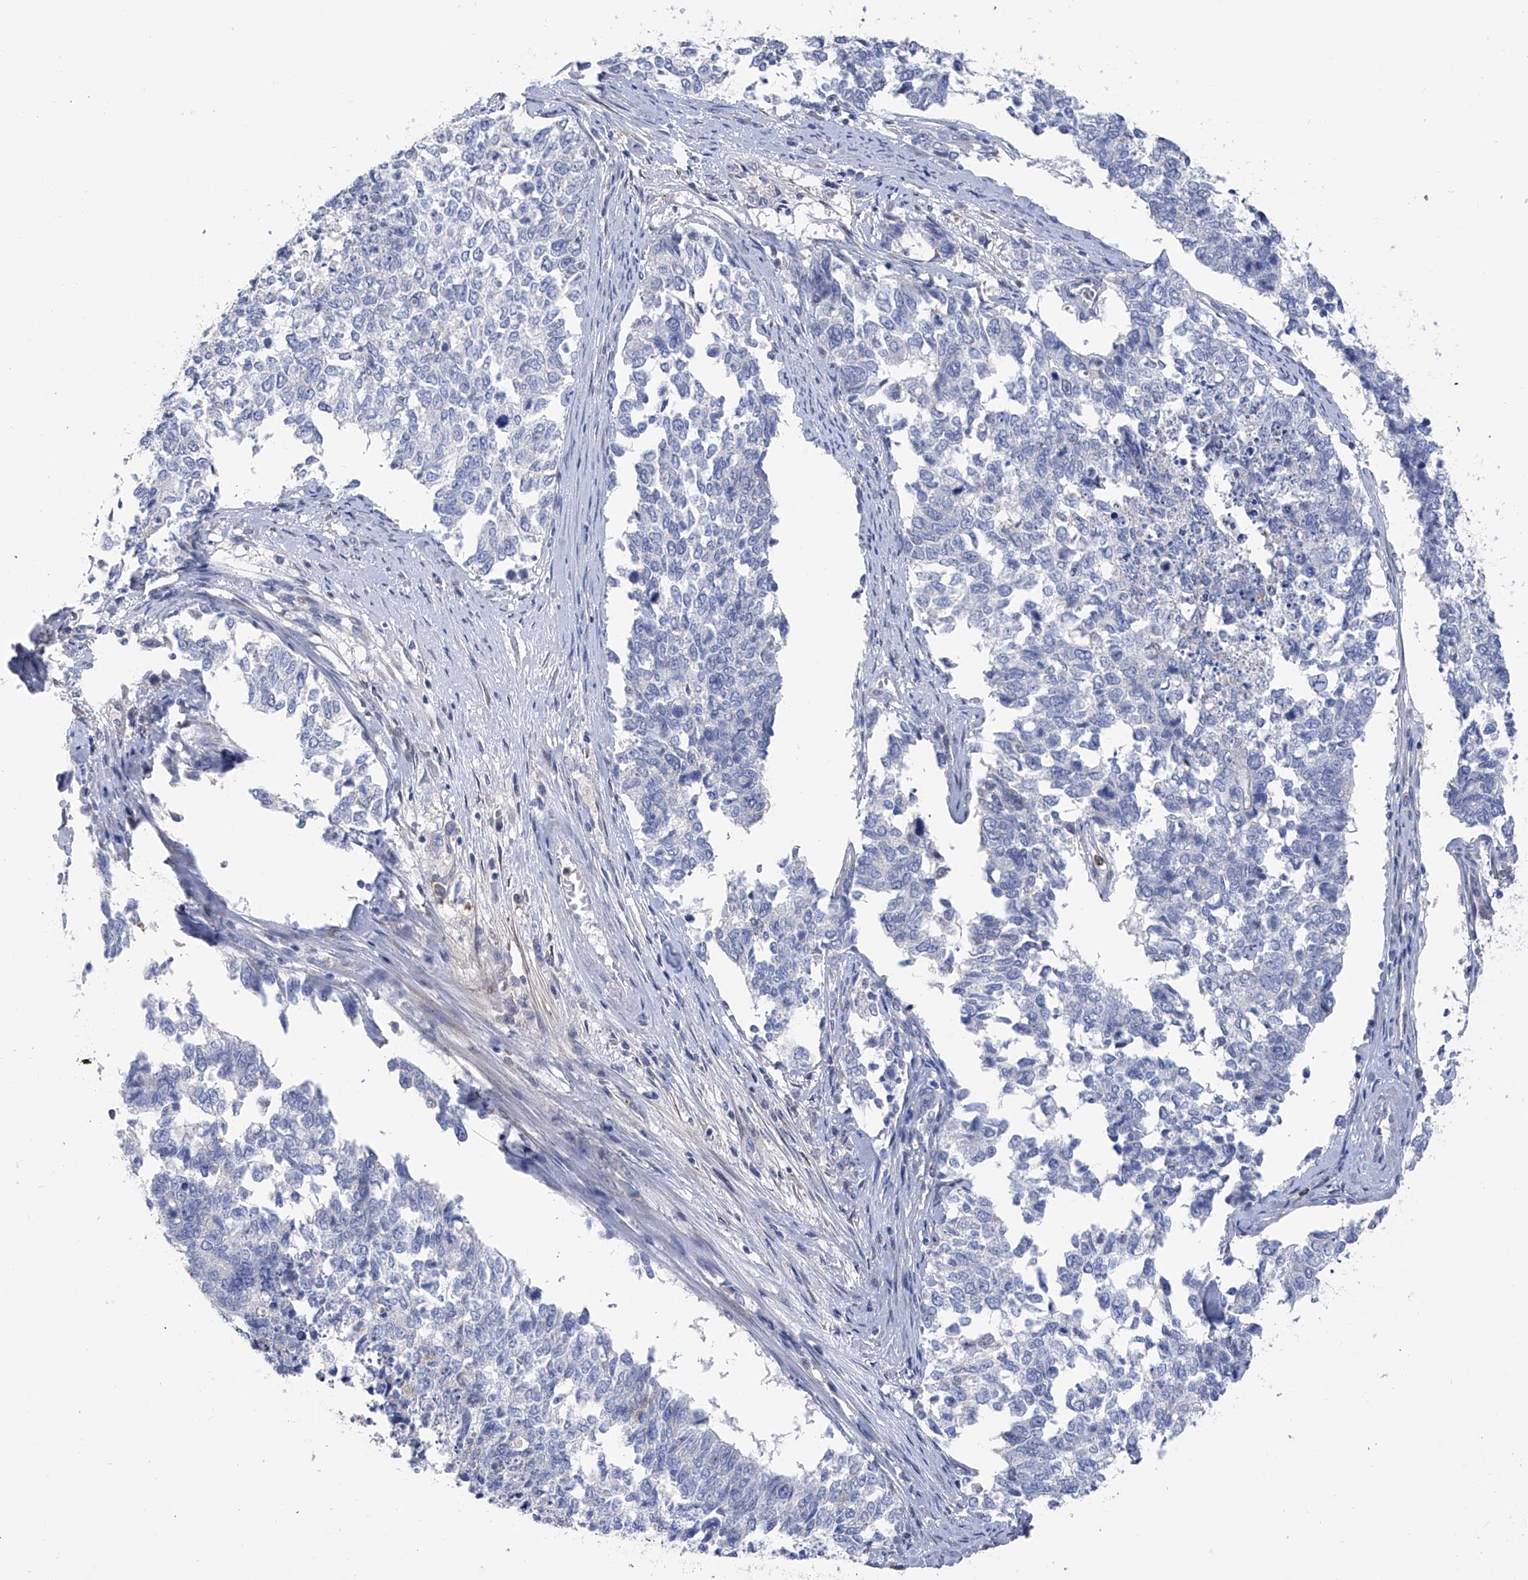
{"staining": {"intensity": "negative", "quantity": "none", "location": "none"}, "tissue": "cervical cancer", "cell_type": "Tumor cells", "image_type": "cancer", "snomed": [{"axis": "morphology", "description": "Squamous cell carcinoma, NOS"}, {"axis": "topography", "description": "Cervix"}], "caption": "Cervical squamous cell carcinoma stained for a protein using immunohistochemistry (IHC) demonstrates no staining tumor cells.", "gene": "PHF20", "patient": {"sex": "female", "age": 63}}